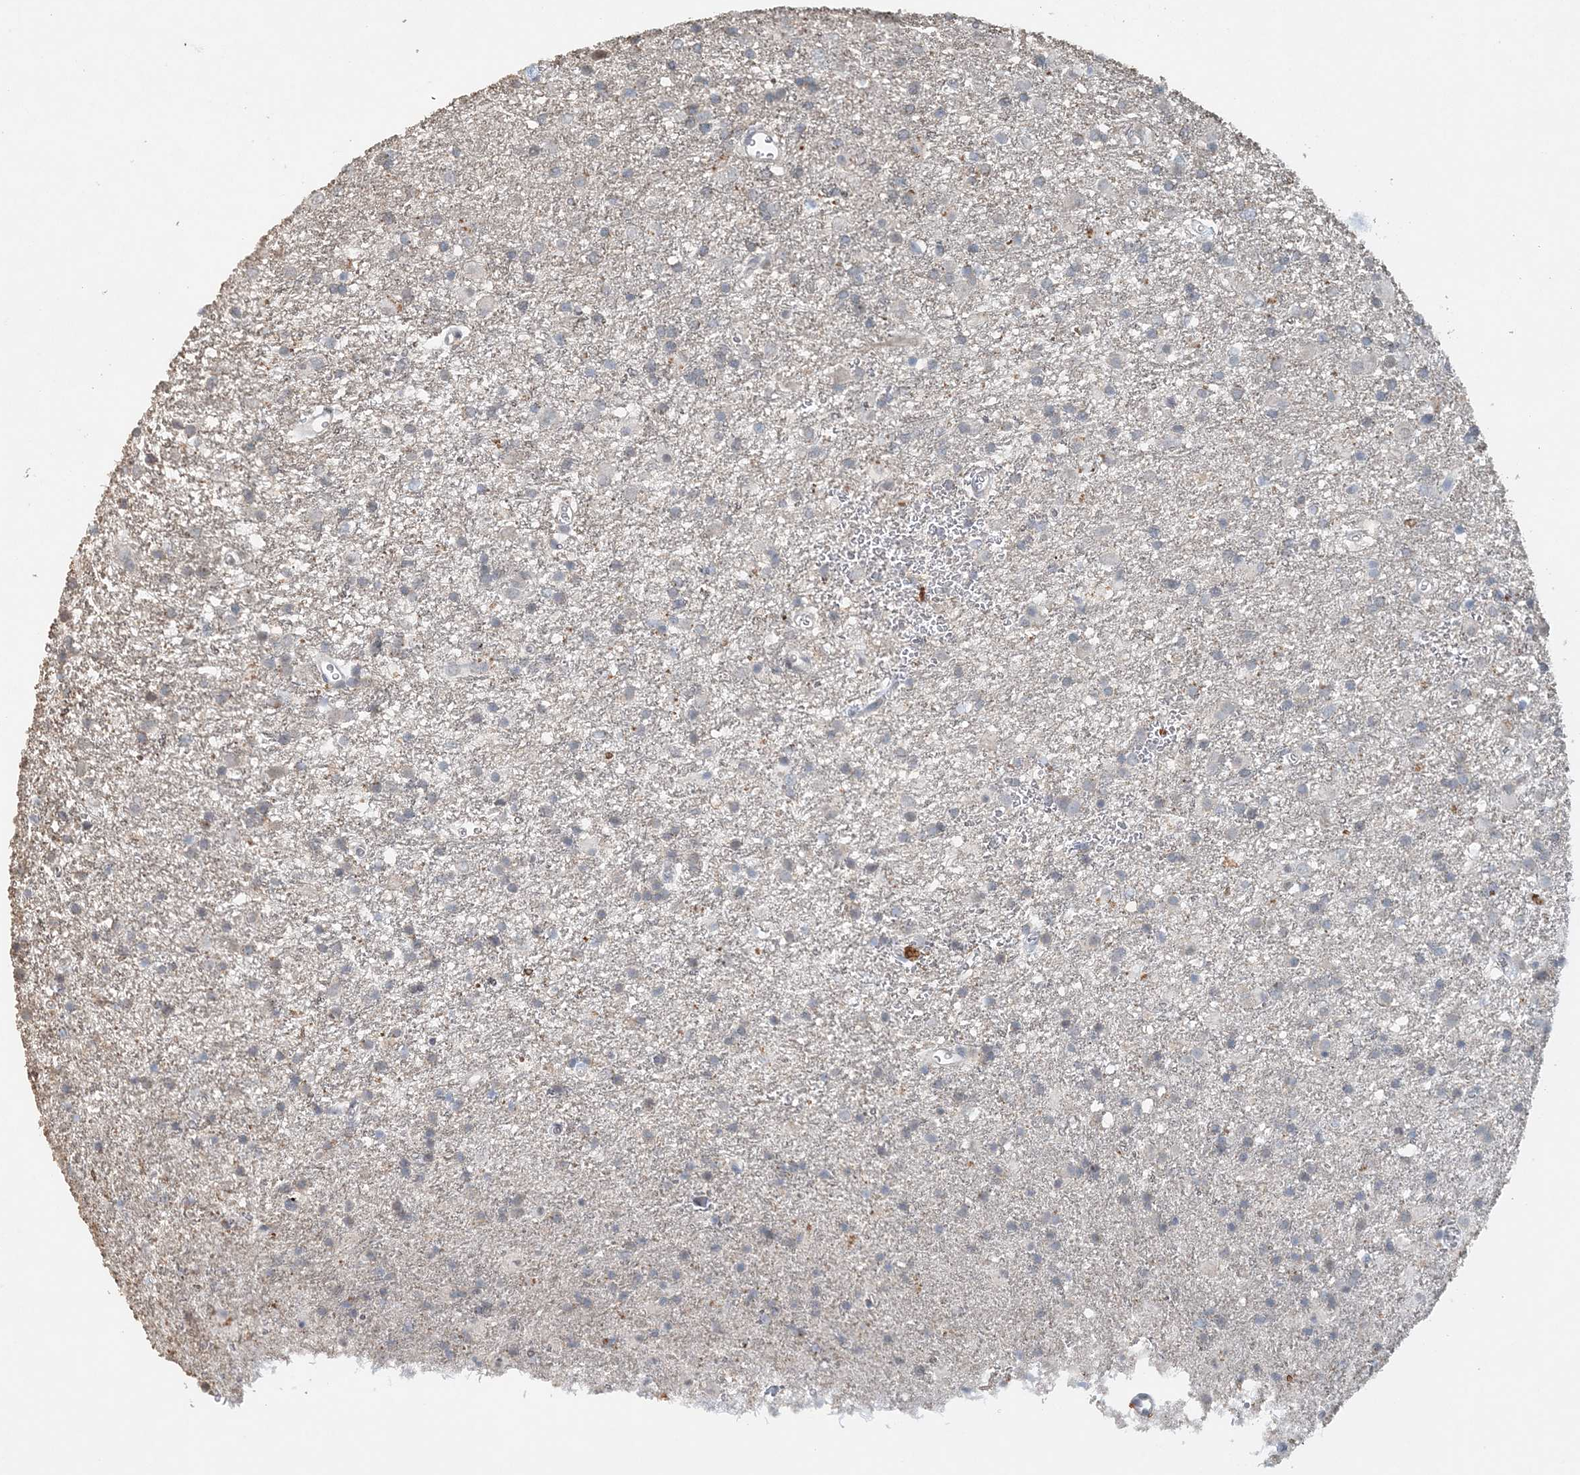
{"staining": {"intensity": "negative", "quantity": "none", "location": "none"}, "tissue": "glioma", "cell_type": "Tumor cells", "image_type": "cancer", "snomed": [{"axis": "morphology", "description": "Glioma, malignant, Low grade"}, {"axis": "topography", "description": "Brain"}], "caption": "DAB immunohistochemical staining of human glioma displays no significant staining in tumor cells.", "gene": "FAM110A", "patient": {"sex": "male", "age": 65}}